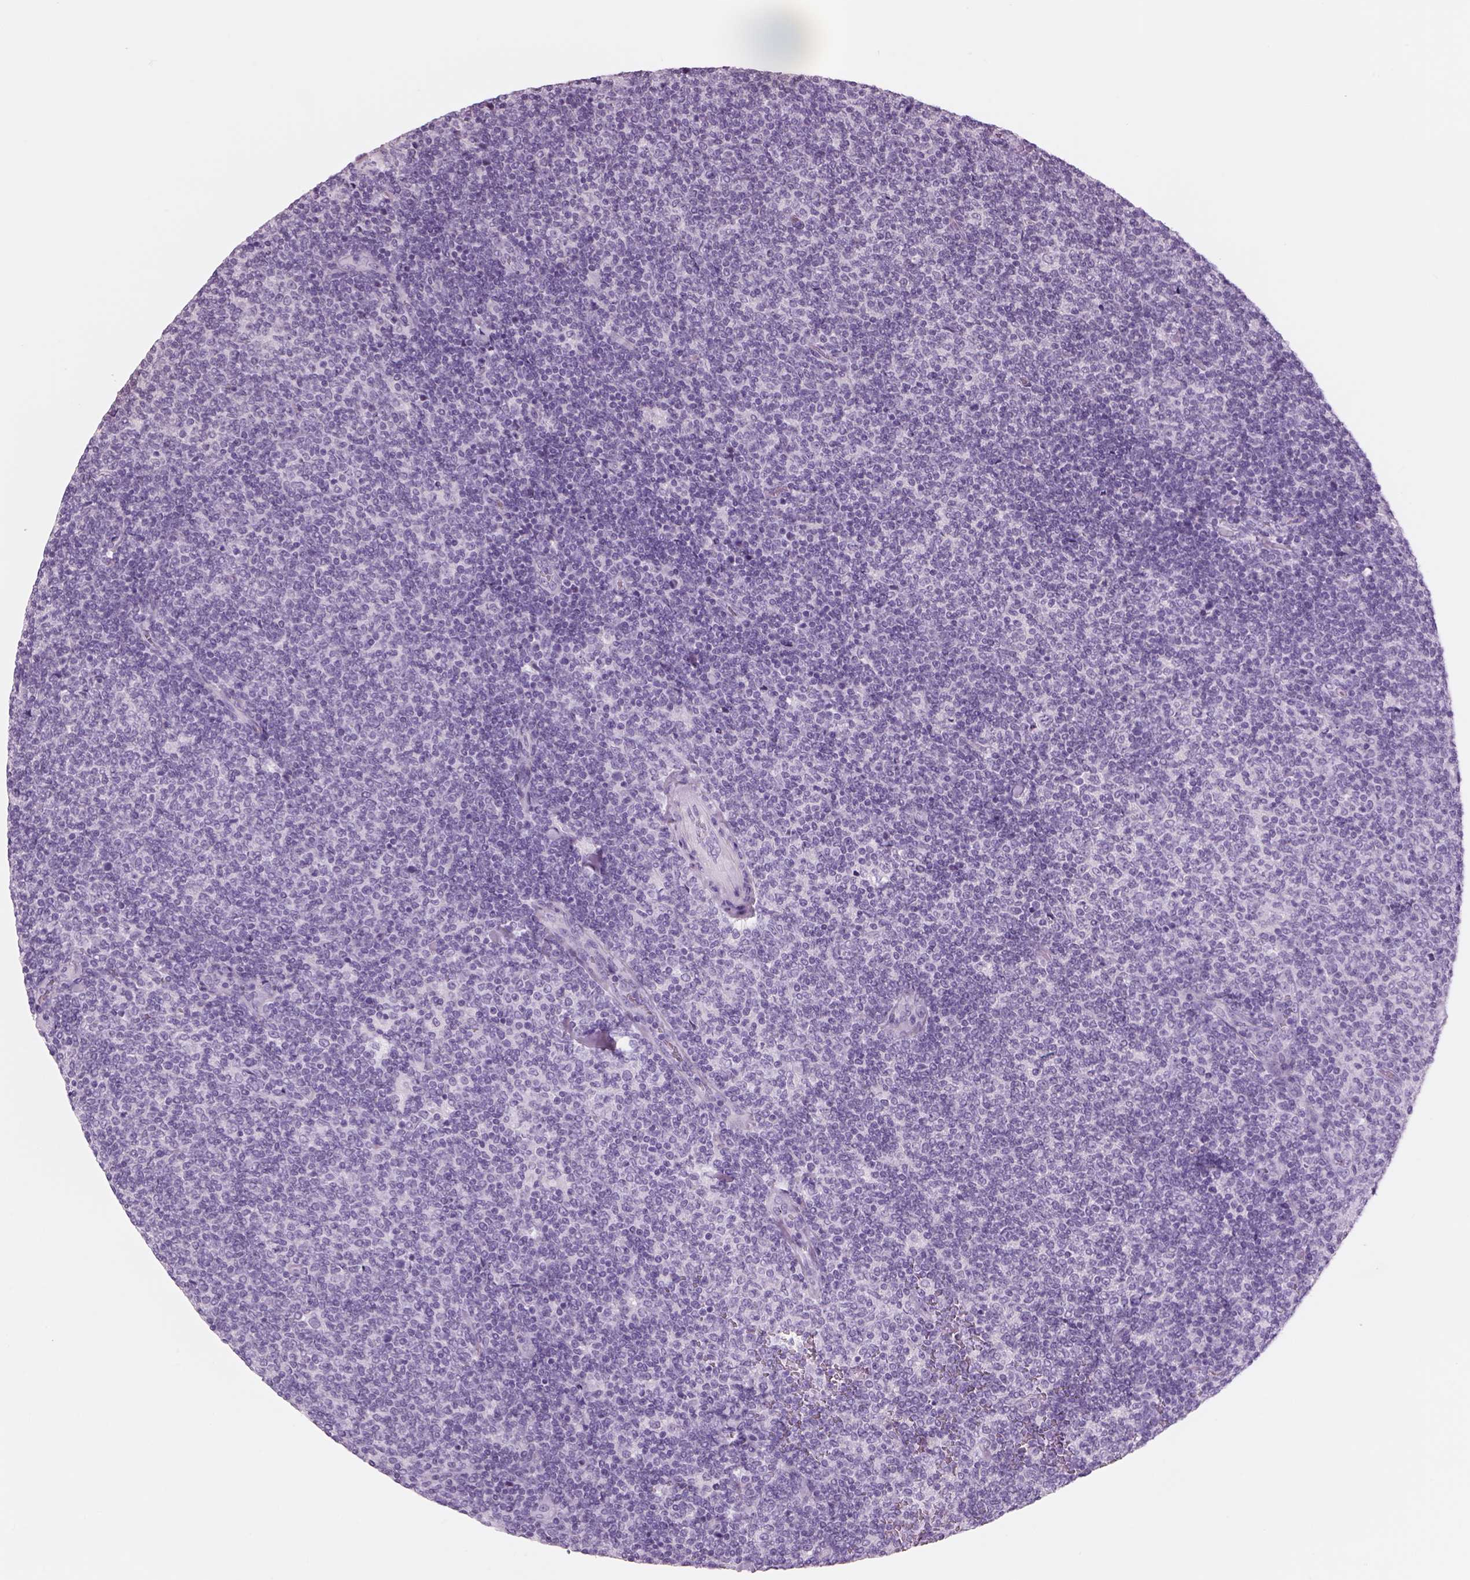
{"staining": {"intensity": "negative", "quantity": "none", "location": "none"}, "tissue": "lymphoma", "cell_type": "Tumor cells", "image_type": "cancer", "snomed": [{"axis": "morphology", "description": "Malignant lymphoma, non-Hodgkin's type, Low grade"}, {"axis": "topography", "description": "Lymph node"}], "caption": "The immunohistochemistry (IHC) photomicrograph has no significant positivity in tumor cells of malignant lymphoma, non-Hodgkin's type (low-grade) tissue.", "gene": "RHO", "patient": {"sex": "male", "age": 52}}